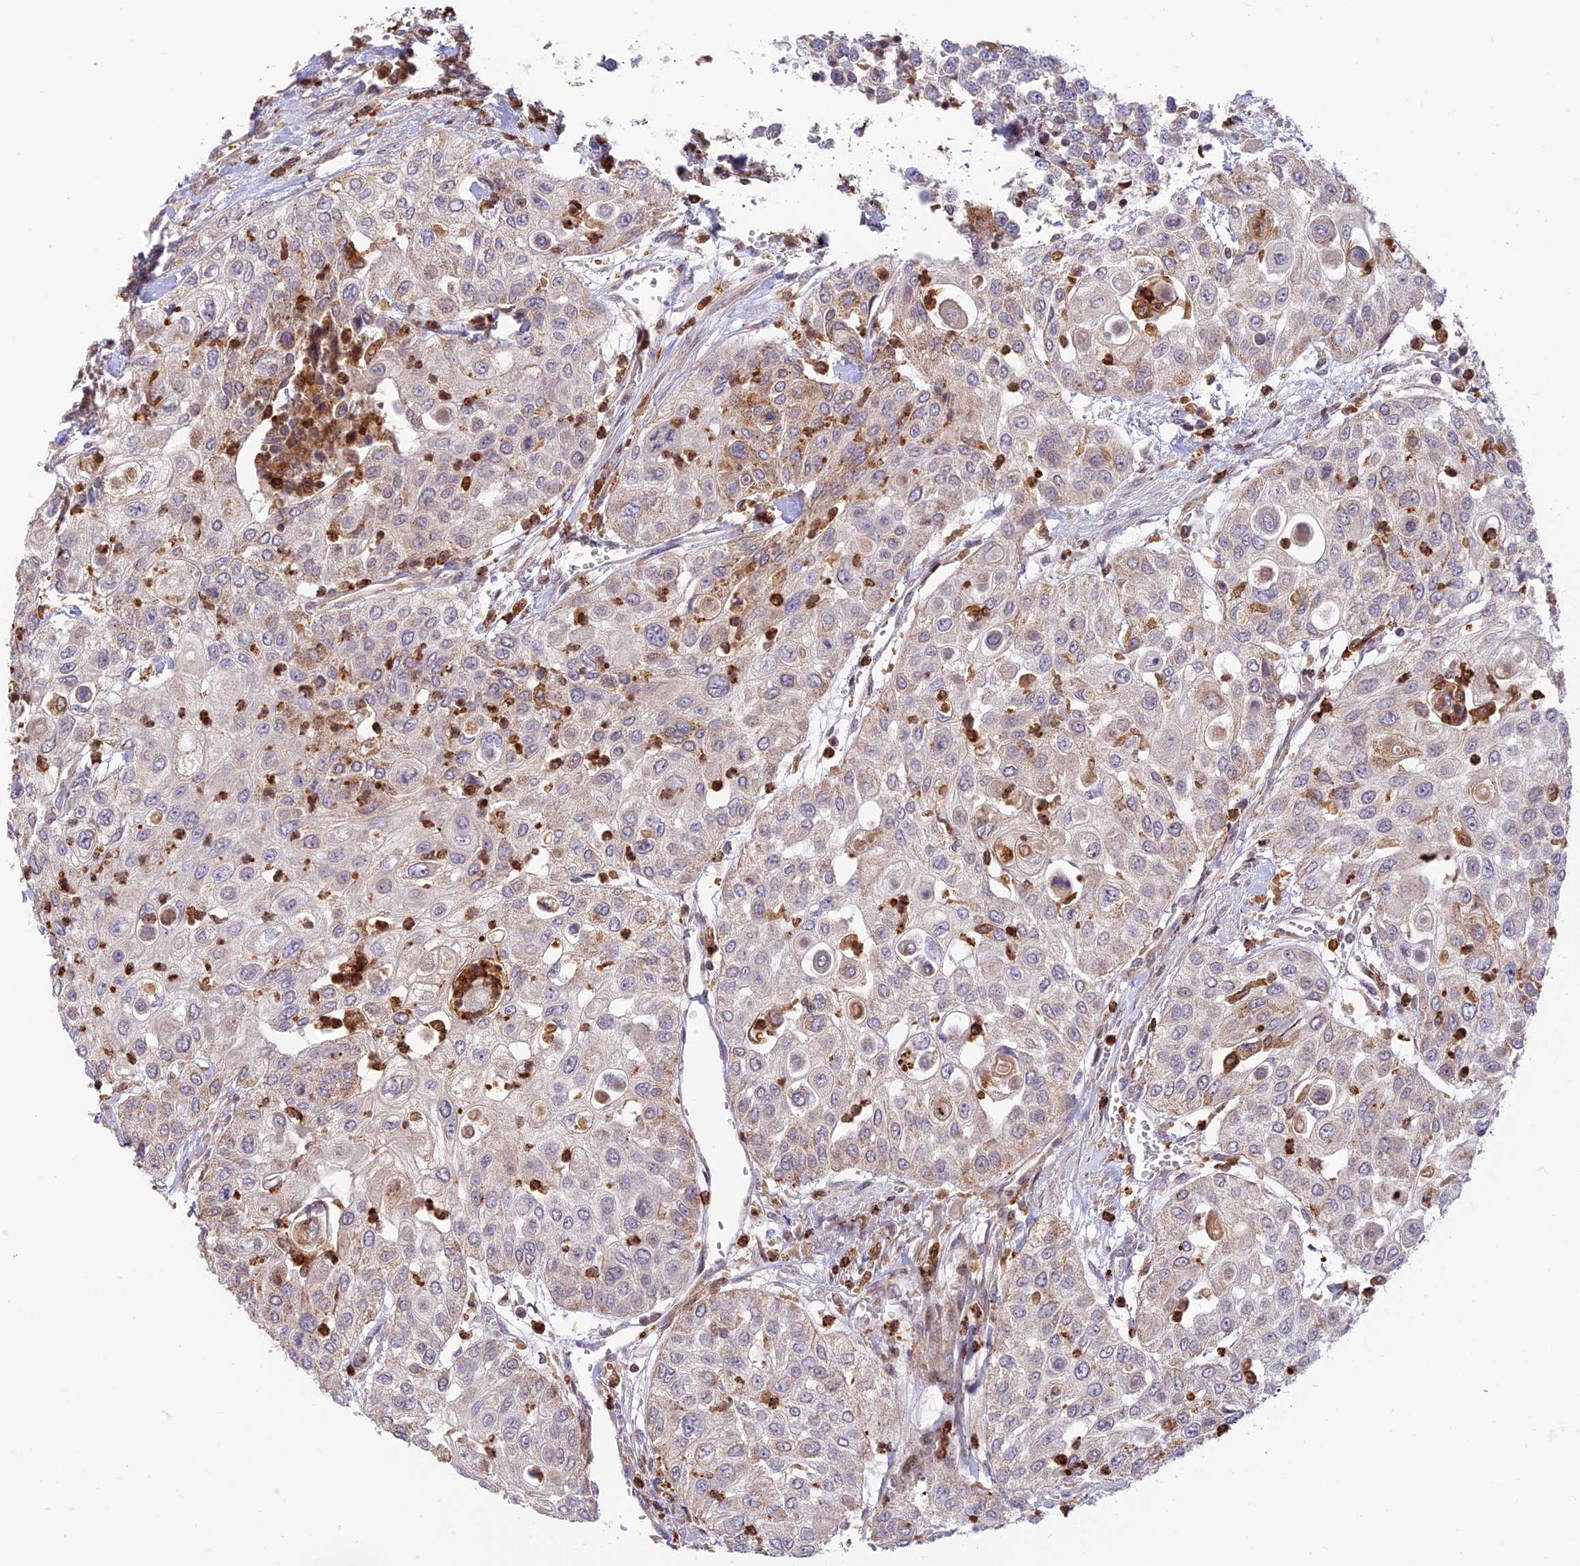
{"staining": {"intensity": "weak", "quantity": "<25%", "location": "cytoplasmic/membranous"}, "tissue": "urothelial cancer", "cell_type": "Tumor cells", "image_type": "cancer", "snomed": [{"axis": "morphology", "description": "Urothelial carcinoma, High grade"}, {"axis": "topography", "description": "Urinary bladder"}], "caption": "Immunohistochemical staining of urothelial carcinoma (high-grade) exhibits no significant expression in tumor cells. The staining is performed using DAB brown chromogen with nuclei counter-stained in using hematoxylin.", "gene": "FAM186B", "patient": {"sex": "female", "age": 79}}